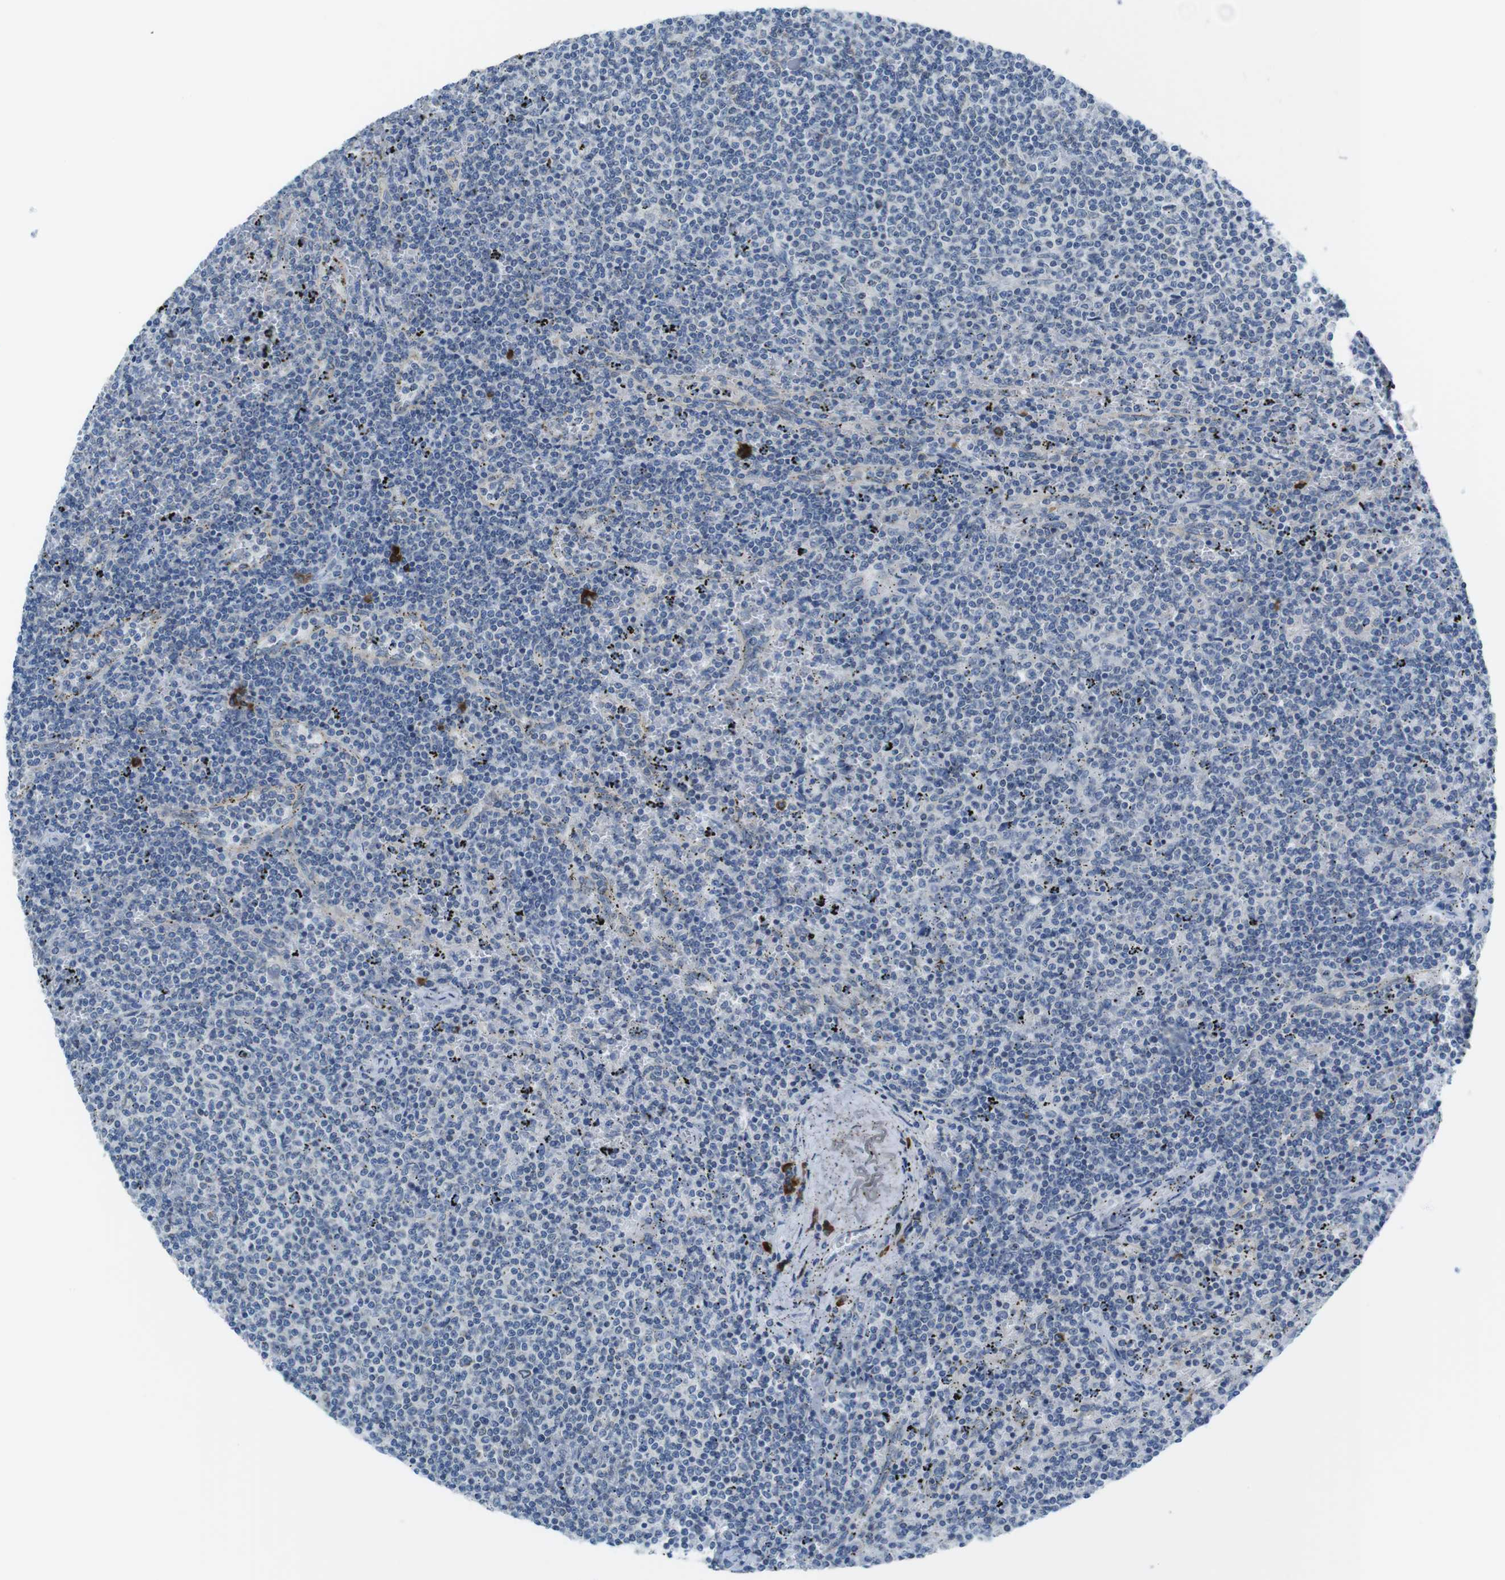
{"staining": {"intensity": "negative", "quantity": "none", "location": "none"}, "tissue": "lymphoma", "cell_type": "Tumor cells", "image_type": "cancer", "snomed": [{"axis": "morphology", "description": "Malignant lymphoma, non-Hodgkin's type, Low grade"}, {"axis": "topography", "description": "Spleen"}], "caption": "Tumor cells are negative for protein expression in human malignant lymphoma, non-Hodgkin's type (low-grade). (Stains: DAB (3,3'-diaminobenzidine) immunohistochemistry (IHC) with hematoxylin counter stain, Microscopy: brightfield microscopy at high magnification).", "gene": "CLPTM1L", "patient": {"sex": "female", "age": 50}}